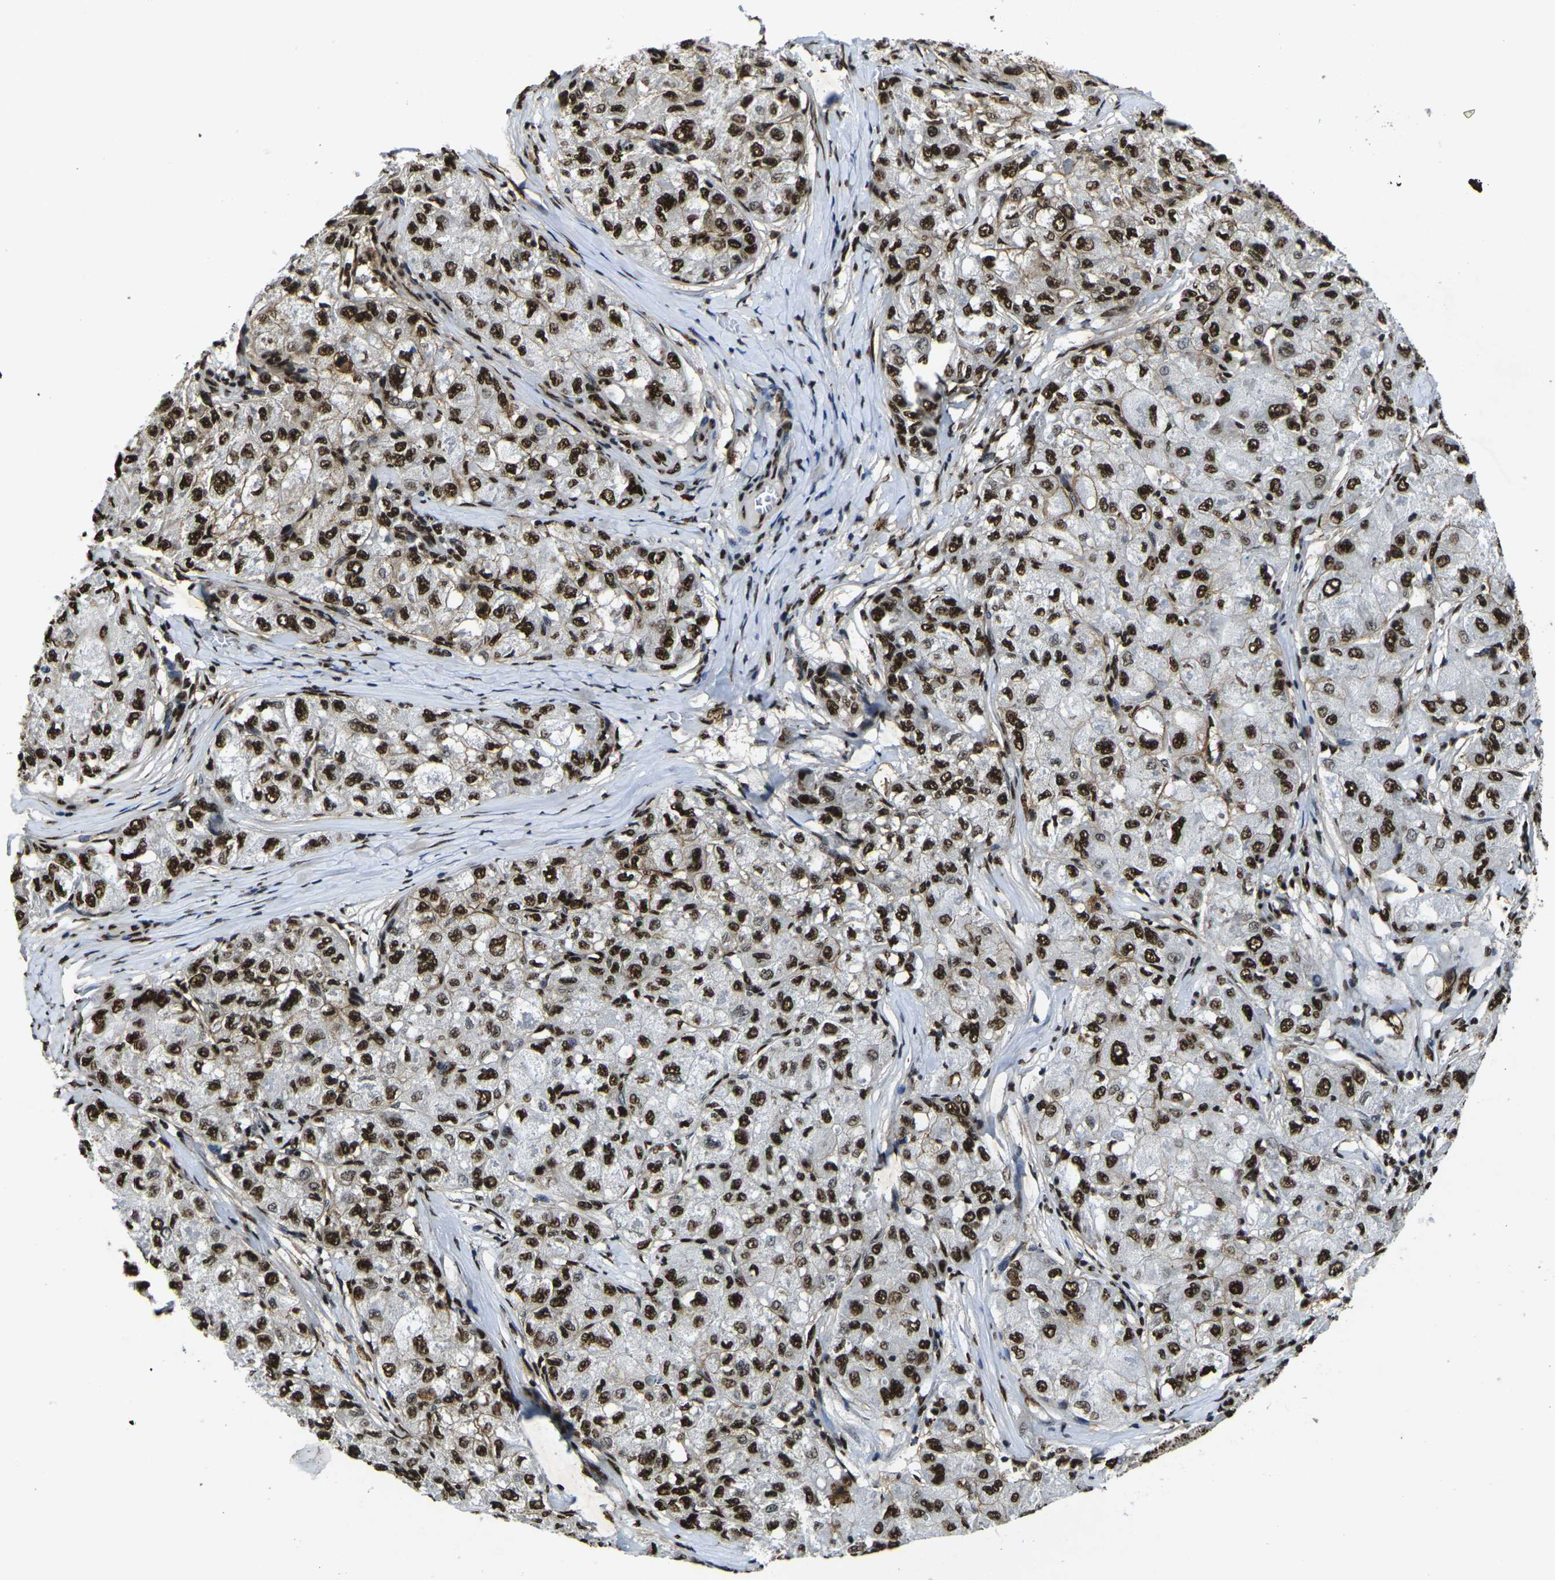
{"staining": {"intensity": "strong", "quantity": ">75%", "location": "nuclear"}, "tissue": "liver cancer", "cell_type": "Tumor cells", "image_type": "cancer", "snomed": [{"axis": "morphology", "description": "Carcinoma, Hepatocellular, NOS"}, {"axis": "topography", "description": "Liver"}], "caption": "Protein expression by IHC displays strong nuclear positivity in about >75% of tumor cells in liver hepatocellular carcinoma. Nuclei are stained in blue.", "gene": "SMARCC1", "patient": {"sex": "male", "age": 80}}